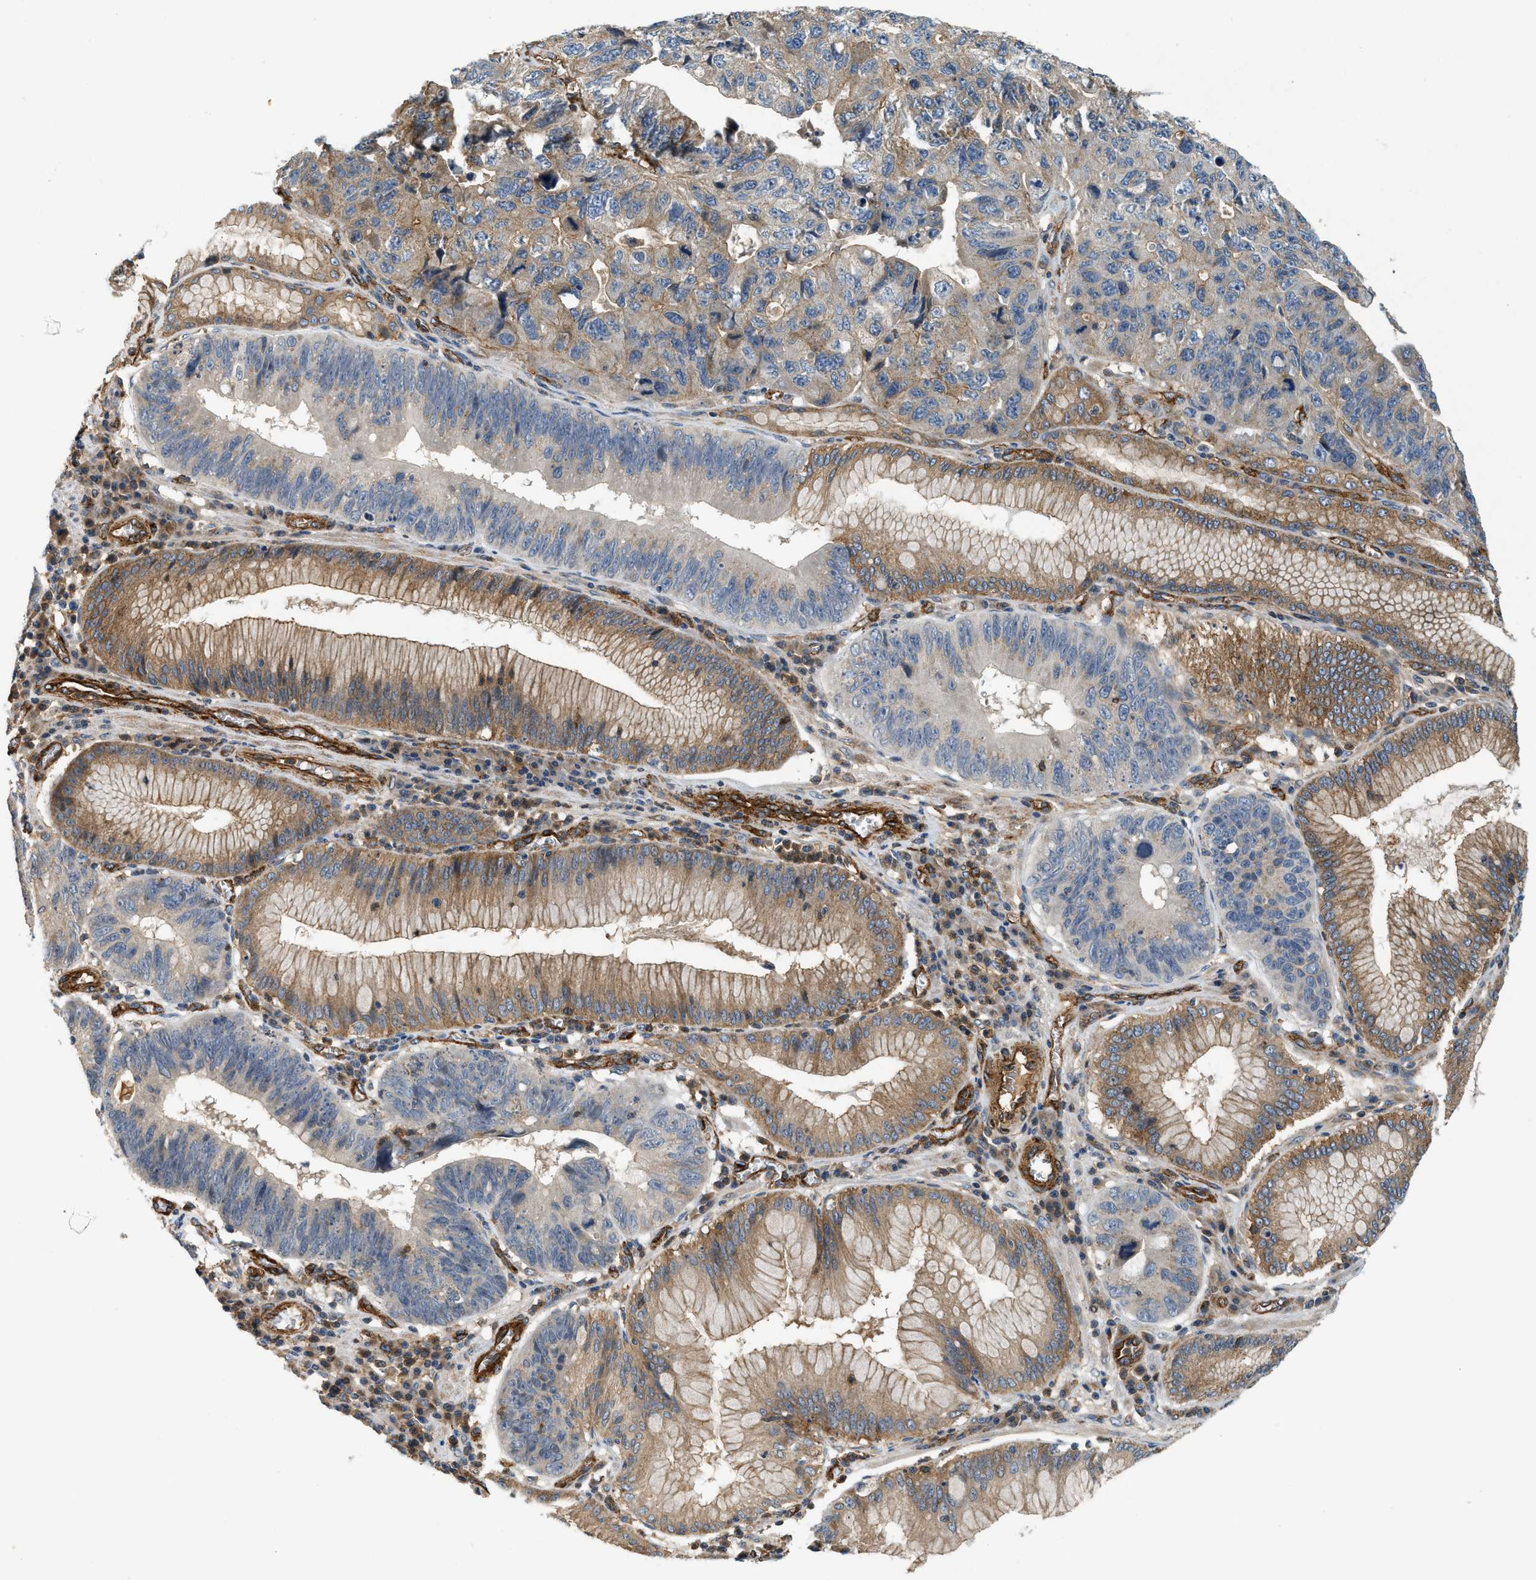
{"staining": {"intensity": "moderate", "quantity": "<25%", "location": "cytoplasmic/membranous"}, "tissue": "stomach cancer", "cell_type": "Tumor cells", "image_type": "cancer", "snomed": [{"axis": "morphology", "description": "Adenocarcinoma, NOS"}, {"axis": "topography", "description": "Stomach"}], "caption": "Stomach cancer stained with immunohistochemistry (IHC) displays moderate cytoplasmic/membranous expression in about <25% of tumor cells. (Stains: DAB in brown, nuclei in blue, Microscopy: brightfield microscopy at high magnification).", "gene": "HIP1", "patient": {"sex": "male", "age": 59}}